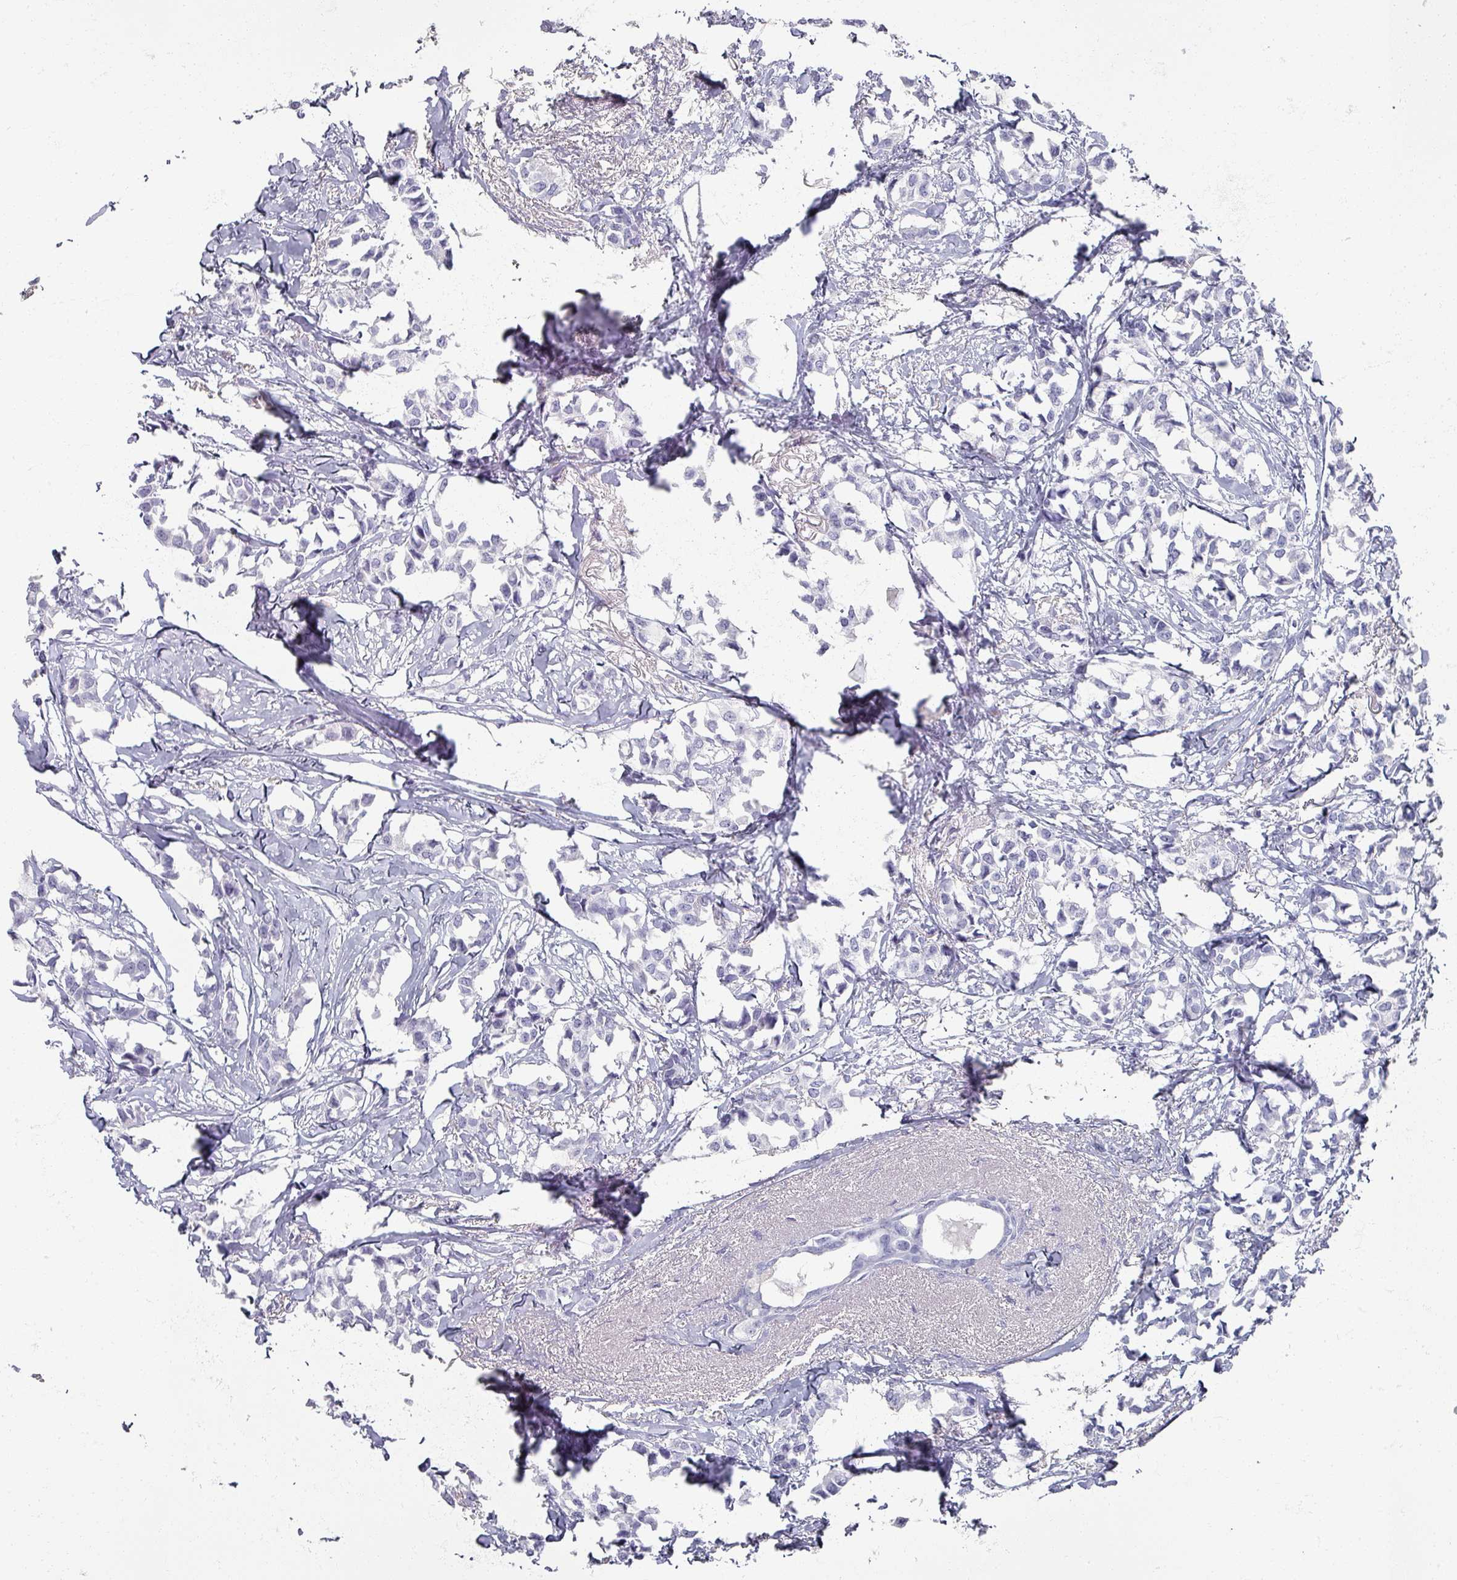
{"staining": {"intensity": "negative", "quantity": "none", "location": "none"}, "tissue": "breast cancer", "cell_type": "Tumor cells", "image_type": "cancer", "snomed": [{"axis": "morphology", "description": "Duct carcinoma"}, {"axis": "topography", "description": "Breast"}], "caption": "The histopathology image shows no staining of tumor cells in intraductal carcinoma (breast).", "gene": "OMG", "patient": {"sex": "female", "age": 73}}